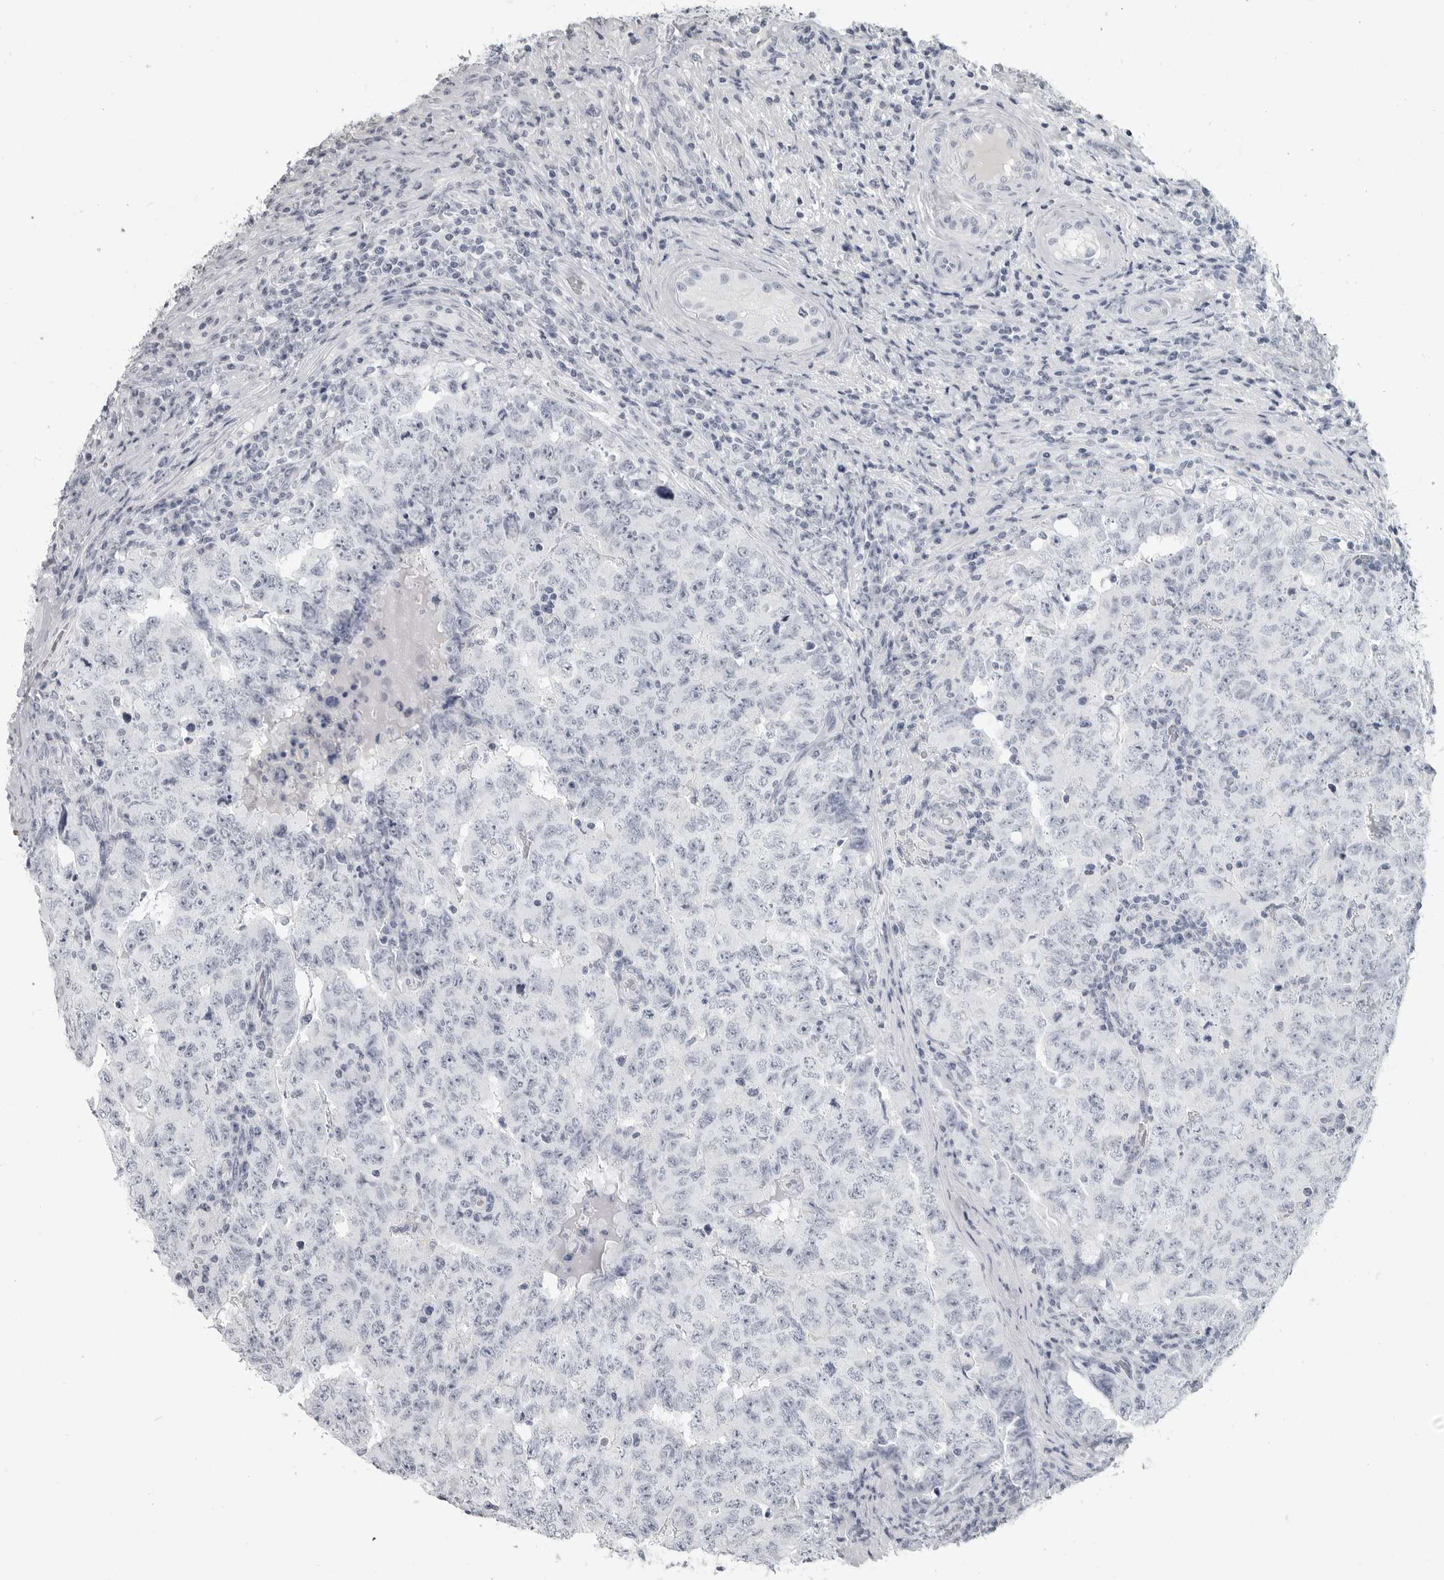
{"staining": {"intensity": "negative", "quantity": "none", "location": "none"}, "tissue": "testis cancer", "cell_type": "Tumor cells", "image_type": "cancer", "snomed": [{"axis": "morphology", "description": "Carcinoma, Embryonal, NOS"}, {"axis": "topography", "description": "Testis"}], "caption": "Immunohistochemical staining of testis cancer displays no significant positivity in tumor cells.", "gene": "LY6D", "patient": {"sex": "male", "age": 26}}